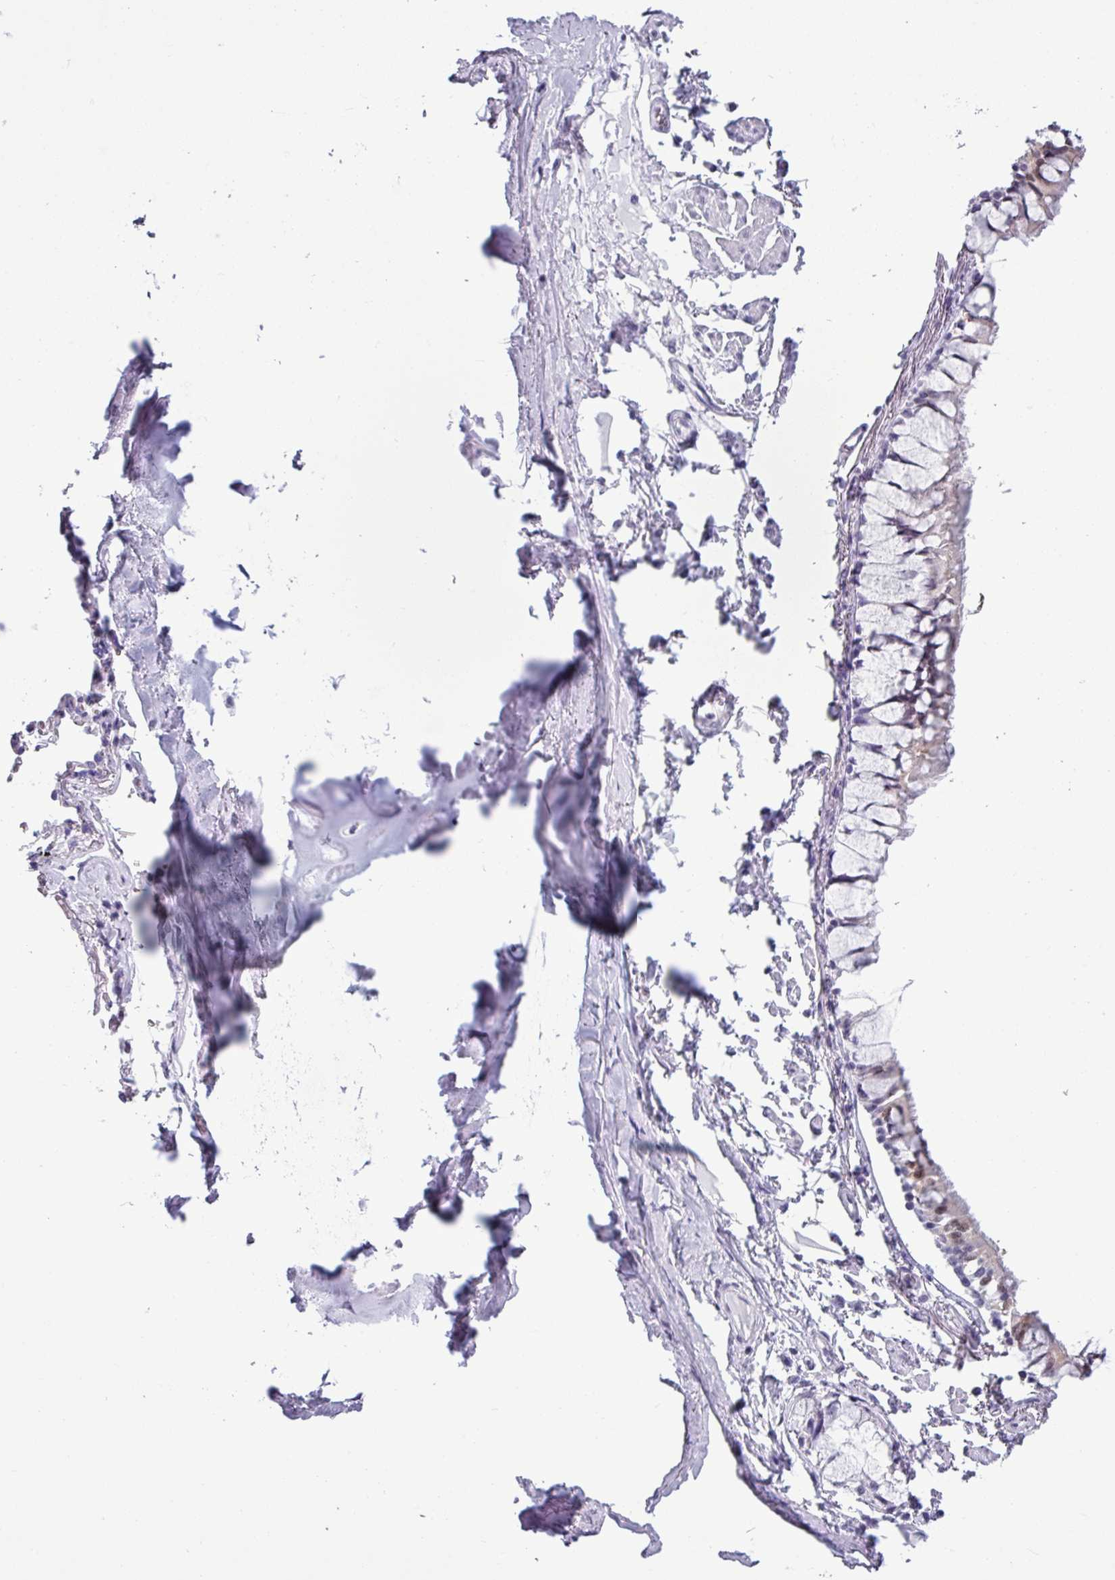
{"staining": {"intensity": "moderate", "quantity": "25%-75%", "location": "cytoplasmic/membranous,nuclear"}, "tissue": "bronchus", "cell_type": "Respiratory epithelial cells", "image_type": "normal", "snomed": [{"axis": "morphology", "description": "Normal tissue, NOS"}, {"axis": "topography", "description": "Bronchus"}], "caption": "Bronchus stained with DAB immunohistochemistry shows medium levels of moderate cytoplasmic/membranous,nuclear staining in about 25%-75% of respiratory epithelial cells.", "gene": "SRGAP1", "patient": {"sex": "male", "age": 70}}